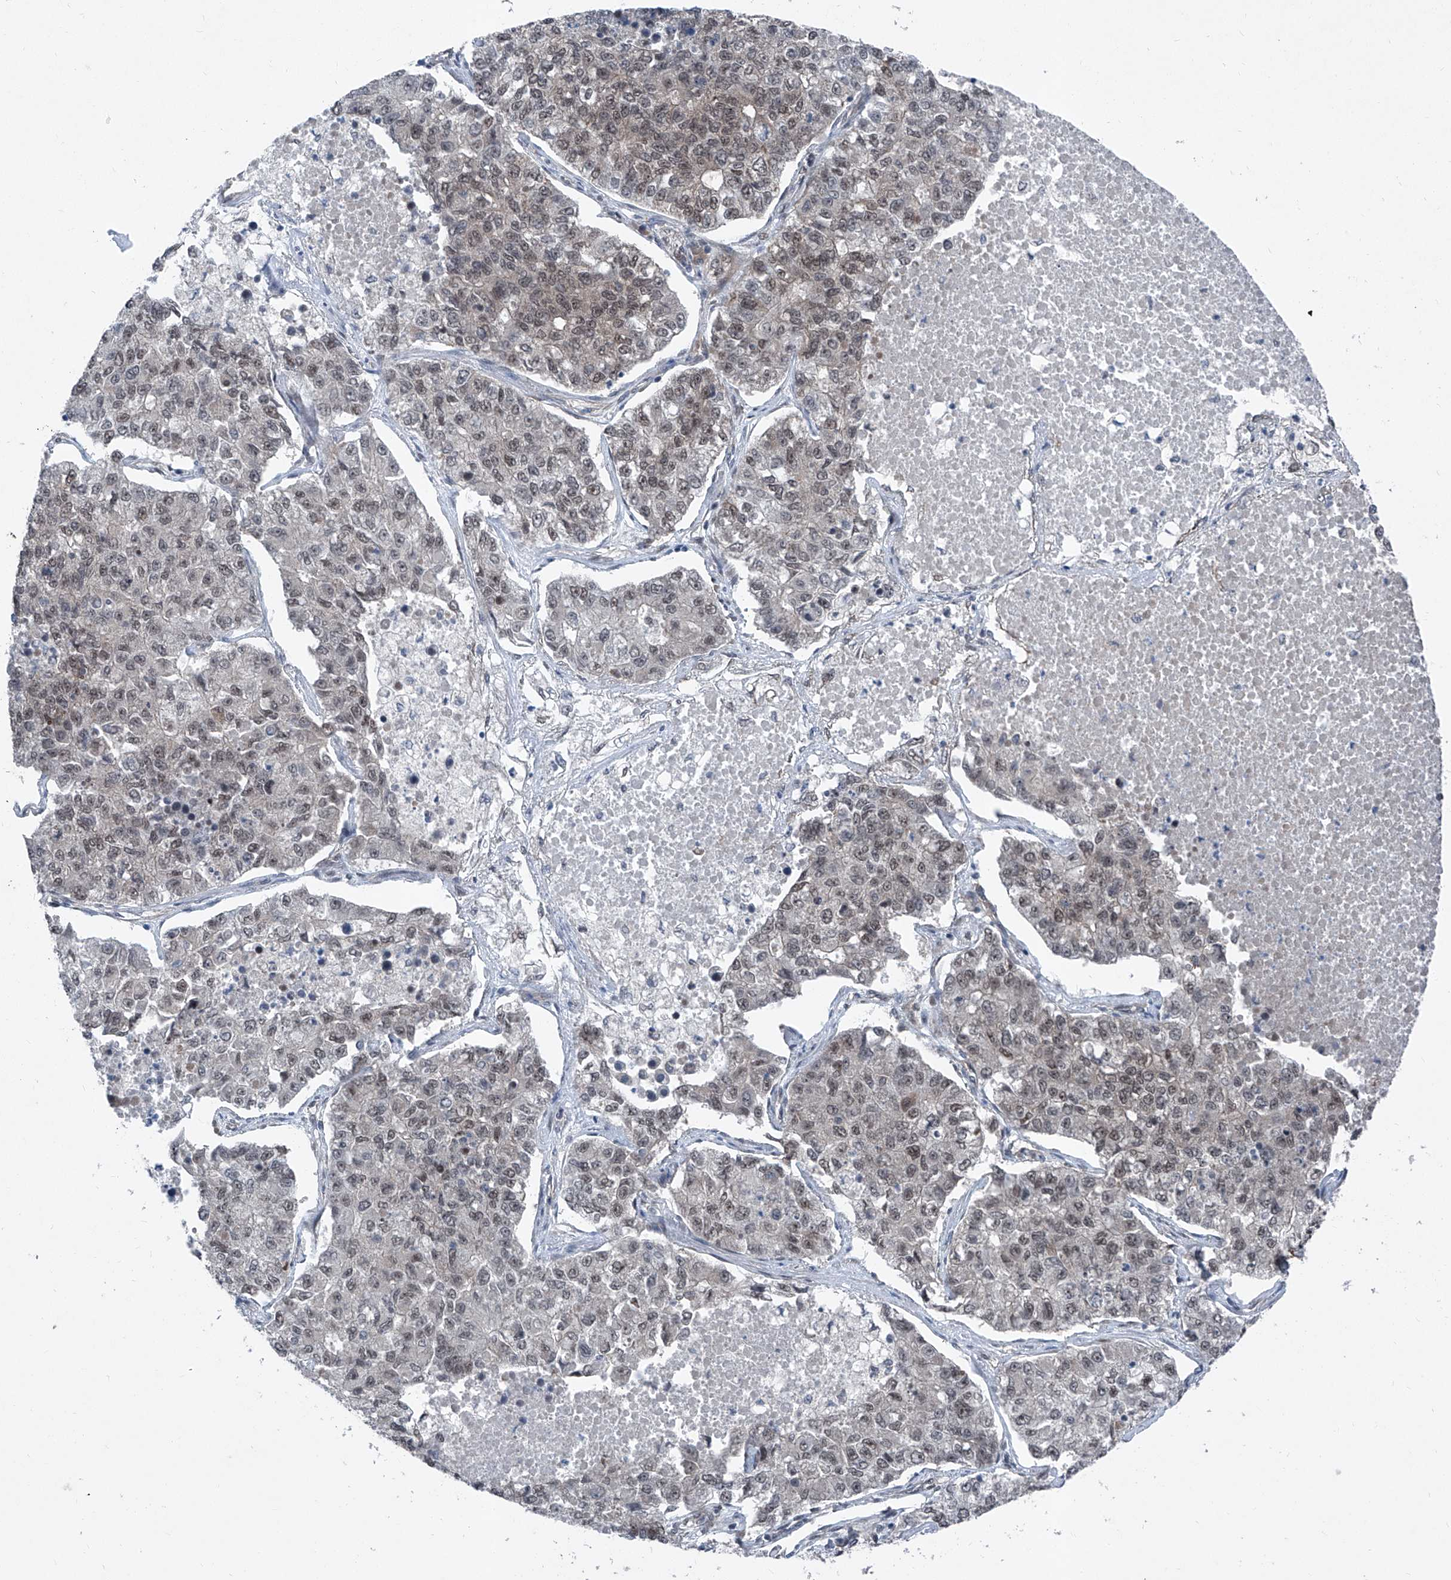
{"staining": {"intensity": "weak", "quantity": "25%-75%", "location": "cytoplasmic/membranous,nuclear"}, "tissue": "lung cancer", "cell_type": "Tumor cells", "image_type": "cancer", "snomed": [{"axis": "morphology", "description": "Adenocarcinoma, NOS"}, {"axis": "topography", "description": "Lung"}], "caption": "A micrograph of adenocarcinoma (lung) stained for a protein demonstrates weak cytoplasmic/membranous and nuclear brown staining in tumor cells. (Brightfield microscopy of DAB IHC at high magnification).", "gene": "COA7", "patient": {"sex": "male", "age": 49}}